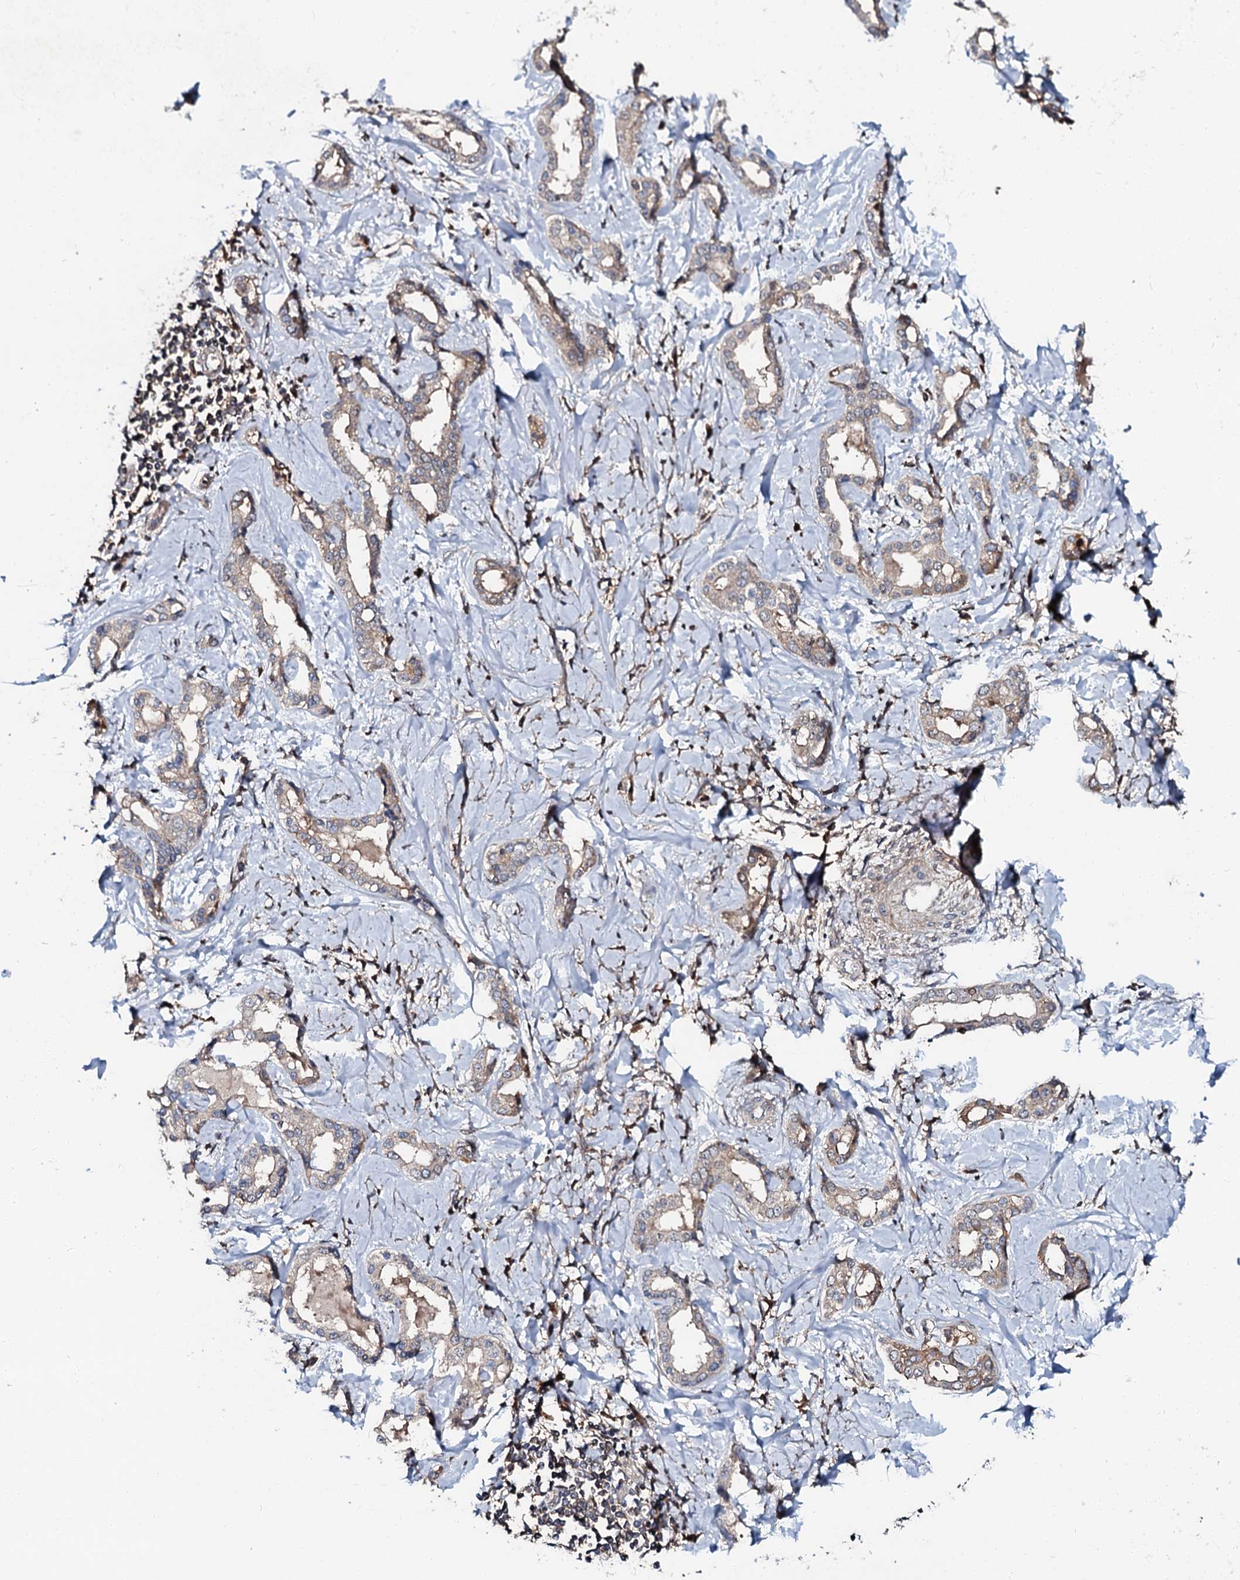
{"staining": {"intensity": "weak", "quantity": "25%-75%", "location": "cytoplasmic/membranous"}, "tissue": "liver cancer", "cell_type": "Tumor cells", "image_type": "cancer", "snomed": [{"axis": "morphology", "description": "Carcinoma, Hepatocellular, NOS"}, {"axis": "topography", "description": "Liver"}], "caption": "Protein expression analysis of human hepatocellular carcinoma (liver) reveals weak cytoplasmic/membranous staining in approximately 25%-75% of tumor cells. The protein of interest is stained brown, and the nuclei are stained in blue (DAB IHC with brightfield microscopy, high magnification).", "gene": "N4BP1", "patient": {"sex": "female", "age": 73}}